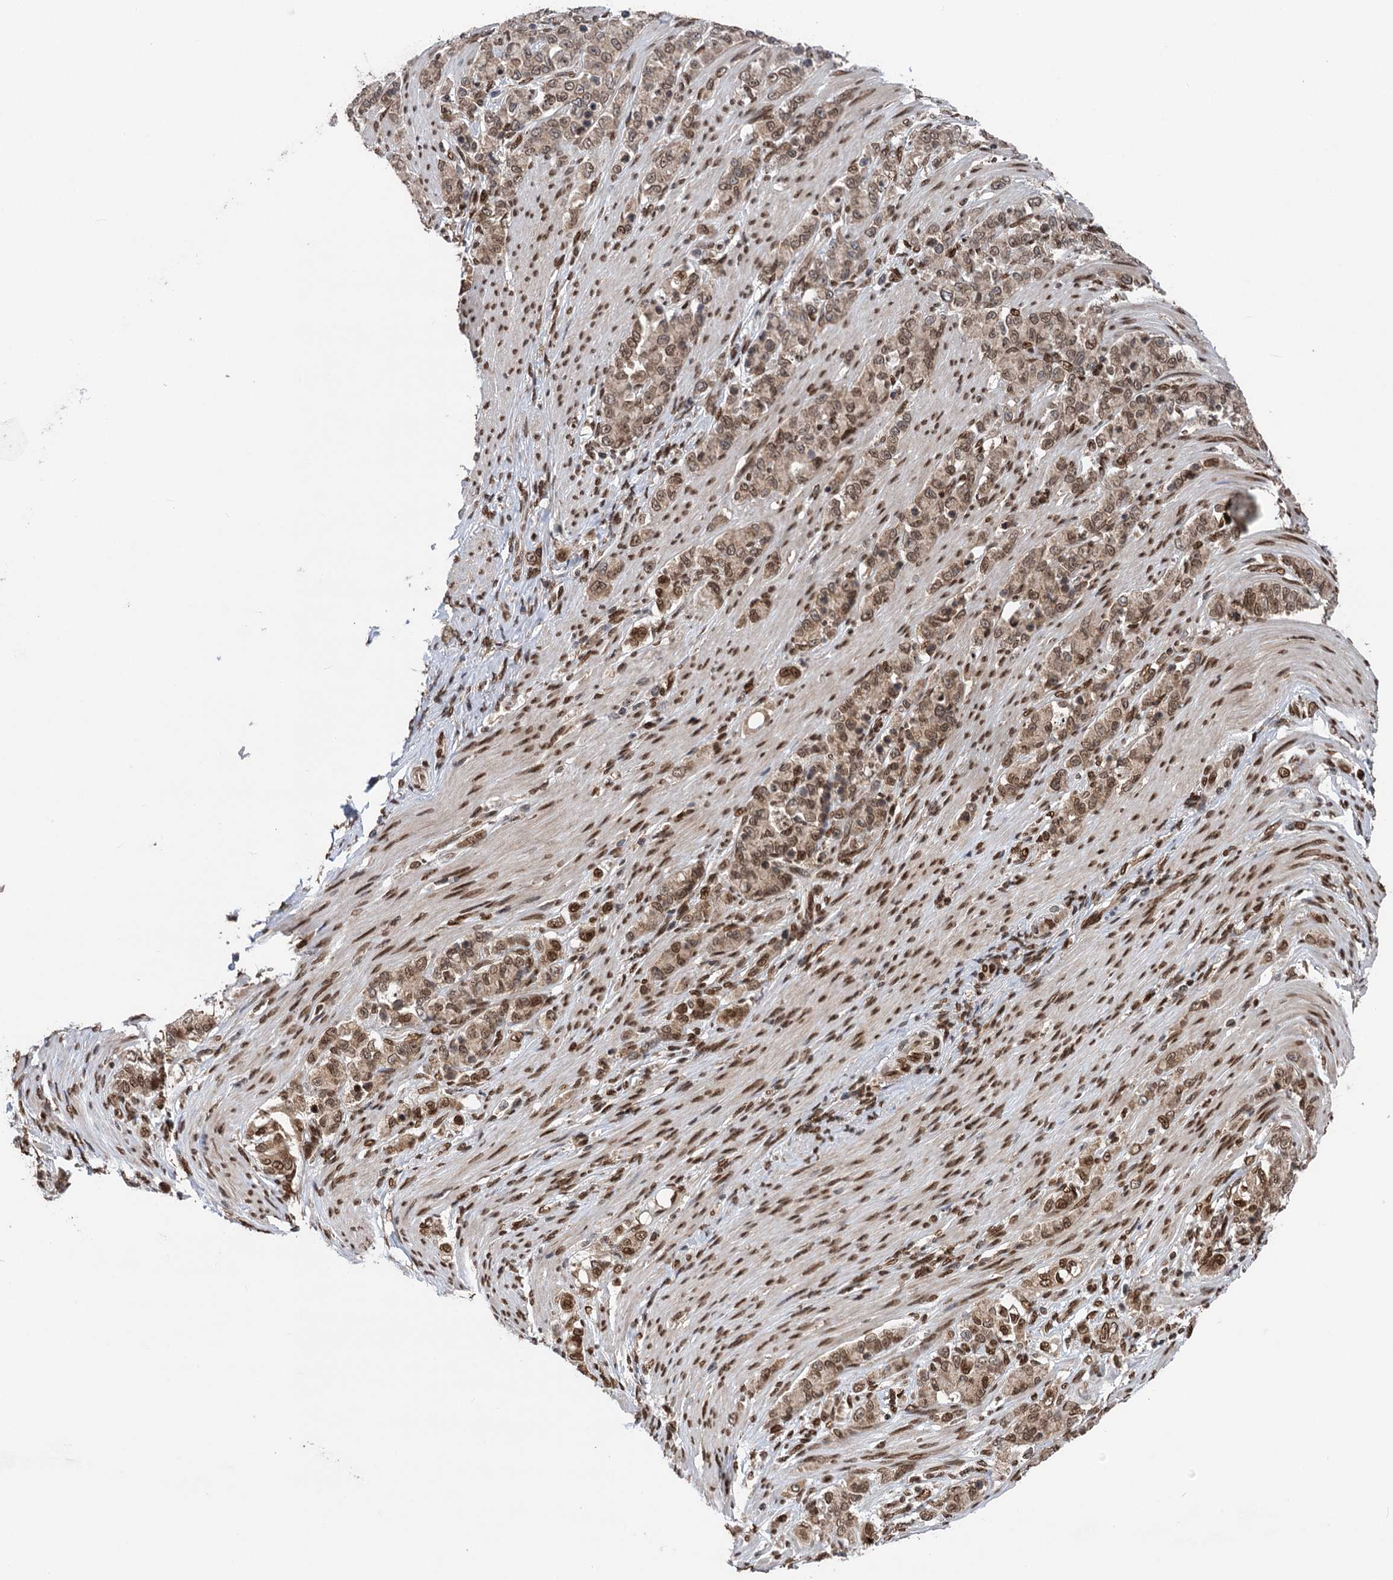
{"staining": {"intensity": "moderate", "quantity": ">75%", "location": "cytoplasmic/membranous,nuclear"}, "tissue": "stomach cancer", "cell_type": "Tumor cells", "image_type": "cancer", "snomed": [{"axis": "morphology", "description": "Adenocarcinoma, NOS"}, {"axis": "topography", "description": "Stomach"}], "caption": "Immunohistochemical staining of human stomach adenocarcinoma exhibits medium levels of moderate cytoplasmic/membranous and nuclear protein staining in about >75% of tumor cells.", "gene": "MESD", "patient": {"sex": "female", "age": 79}}